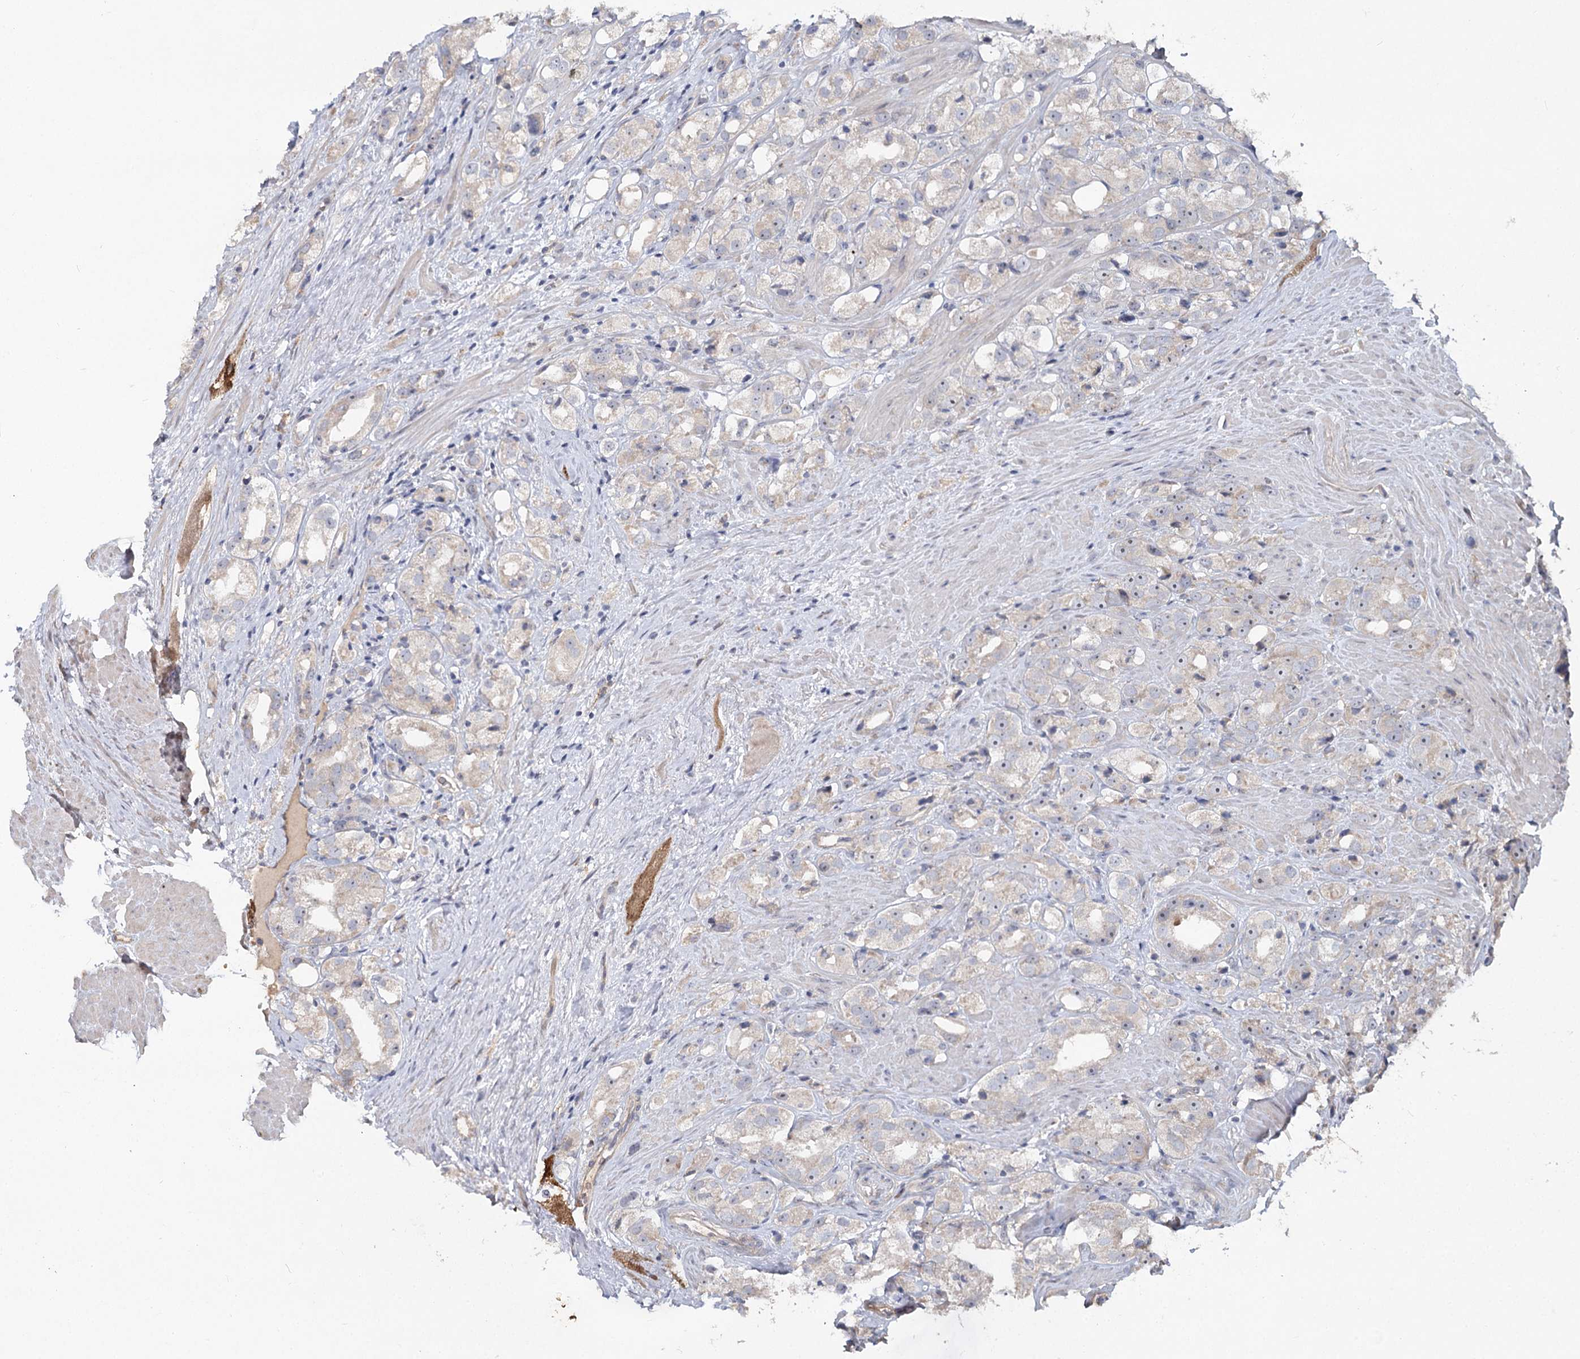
{"staining": {"intensity": "negative", "quantity": "none", "location": "none"}, "tissue": "prostate cancer", "cell_type": "Tumor cells", "image_type": "cancer", "snomed": [{"axis": "morphology", "description": "Adenocarcinoma, NOS"}, {"axis": "topography", "description": "Prostate"}], "caption": "Tumor cells are negative for protein expression in human prostate cancer (adenocarcinoma).", "gene": "ANGPTL5", "patient": {"sex": "male", "age": 79}}